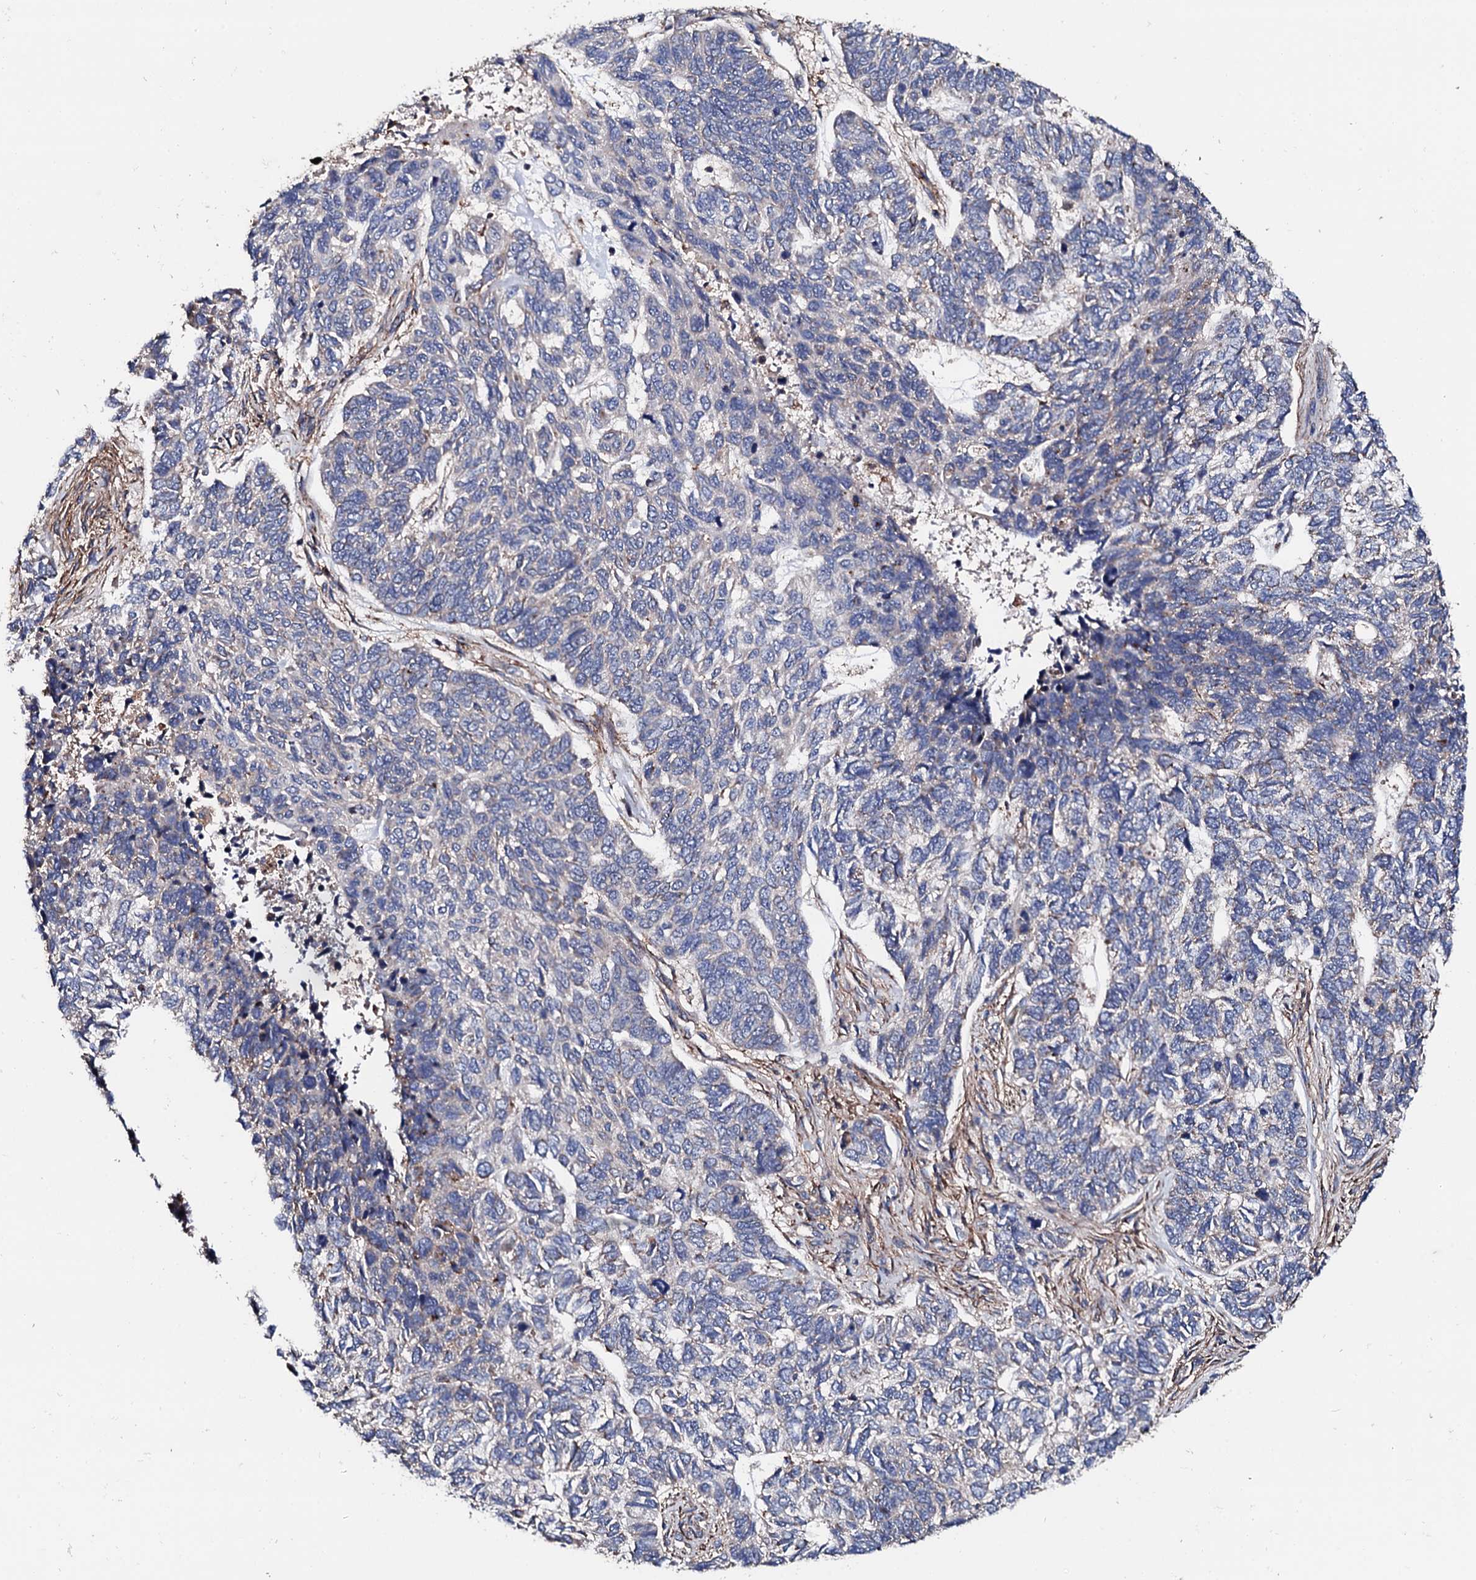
{"staining": {"intensity": "negative", "quantity": "none", "location": "none"}, "tissue": "skin cancer", "cell_type": "Tumor cells", "image_type": "cancer", "snomed": [{"axis": "morphology", "description": "Basal cell carcinoma"}, {"axis": "topography", "description": "Skin"}], "caption": "A photomicrograph of basal cell carcinoma (skin) stained for a protein reveals no brown staining in tumor cells.", "gene": "EDC3", "patient": {"sex": "female", "age": 65}}